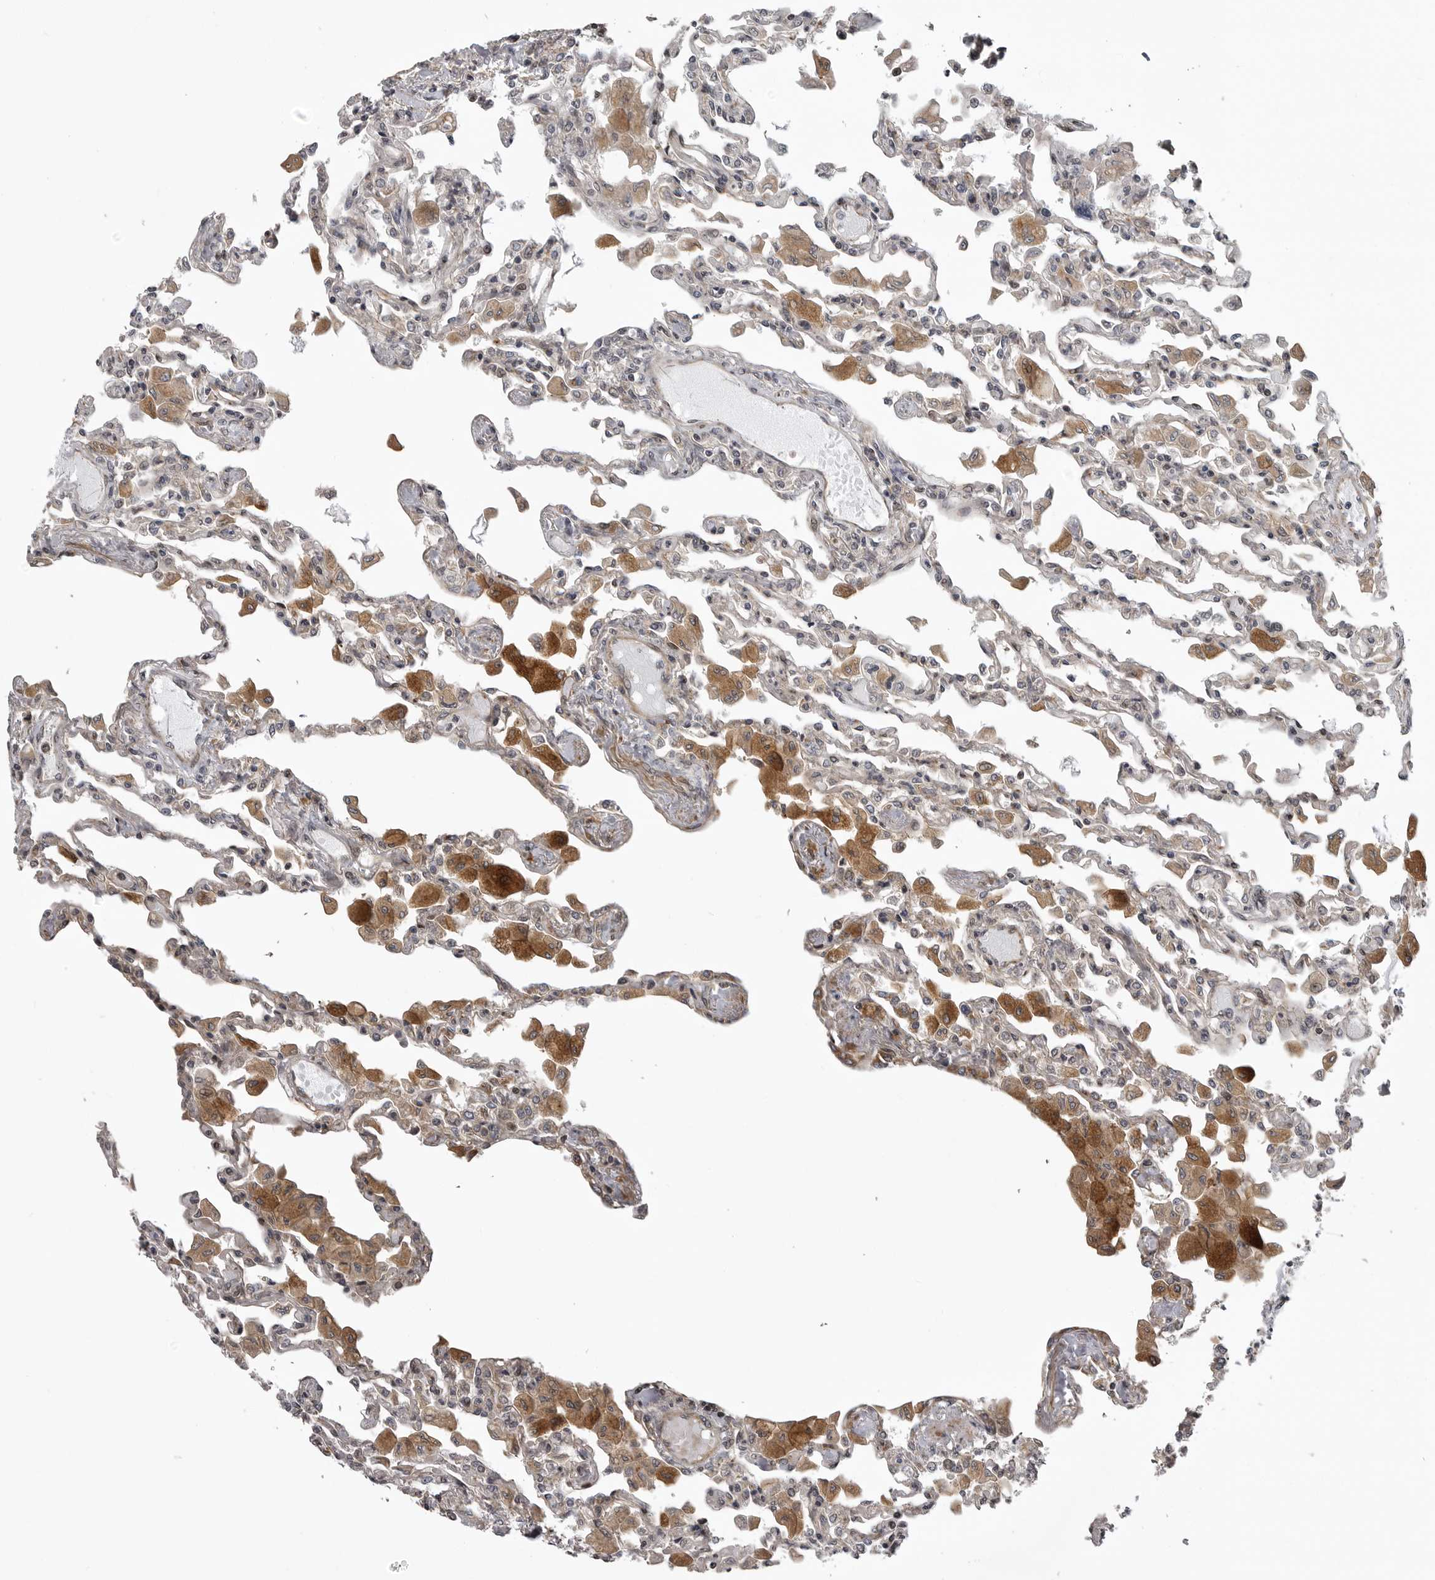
{"staining": {"intensity": "weak", "quantity": "25%-75%", "location": "cytoplasmic/membranous"}, "tissue": "lung", "cell_type": "Alveolar cells", "image_type": "normal", "snomed": [{"axis": "morphology", "description": "Normal tissue, NOS"}, {"axis": "topography", "description": "Bronchus"}, {"axis": "topography", "description": "Lung"}], "caption": "Weak cytoplasmic/membranous positivity is identified in approximately 25%-75% of alveolar cells in normal lung. (DAB IHC with brightfield microscopy, high magnification).", "gene": "ZNRF1", "patient": {"sex": "female", "age": 49}}